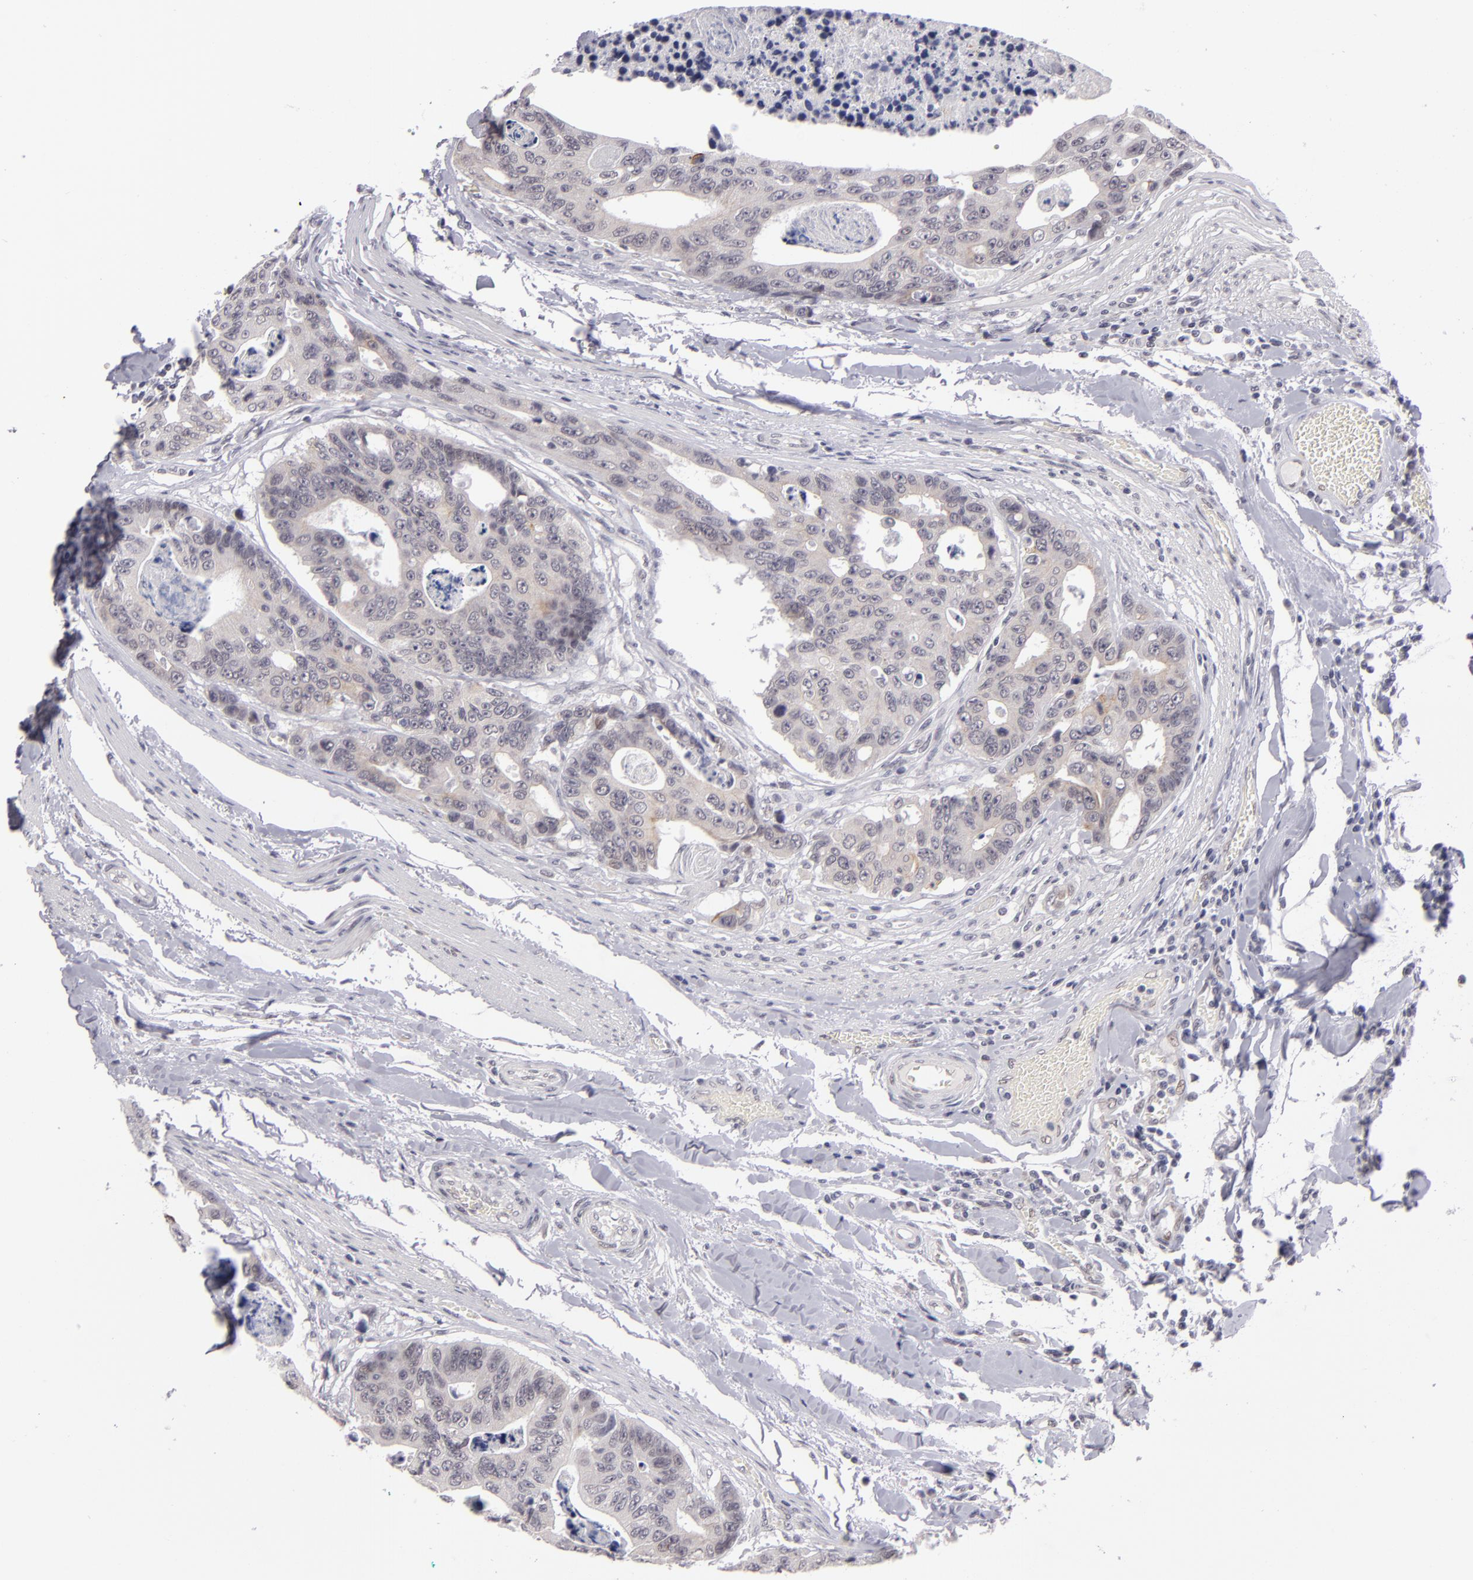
{"staining": {"intensity": "weak", "quantity": "<25%", "location": "cytoplasmic/membranous"}, "tissue": "colorectal cancer", "cell_type": "Tumor cells", "image_type": "cancer", "snomed": [{"axis": "morphology", "description": "Adenocarcinoma, NOS"}, {"axis": "topography", "description": "Colon"}], "caption": "This is an IHC histopathology image of human adenocarcinoma (colorectal). There is no expression in tumor cells.", "gene": "ZNF205", "patient": {"sex": "female", "age": 86}}